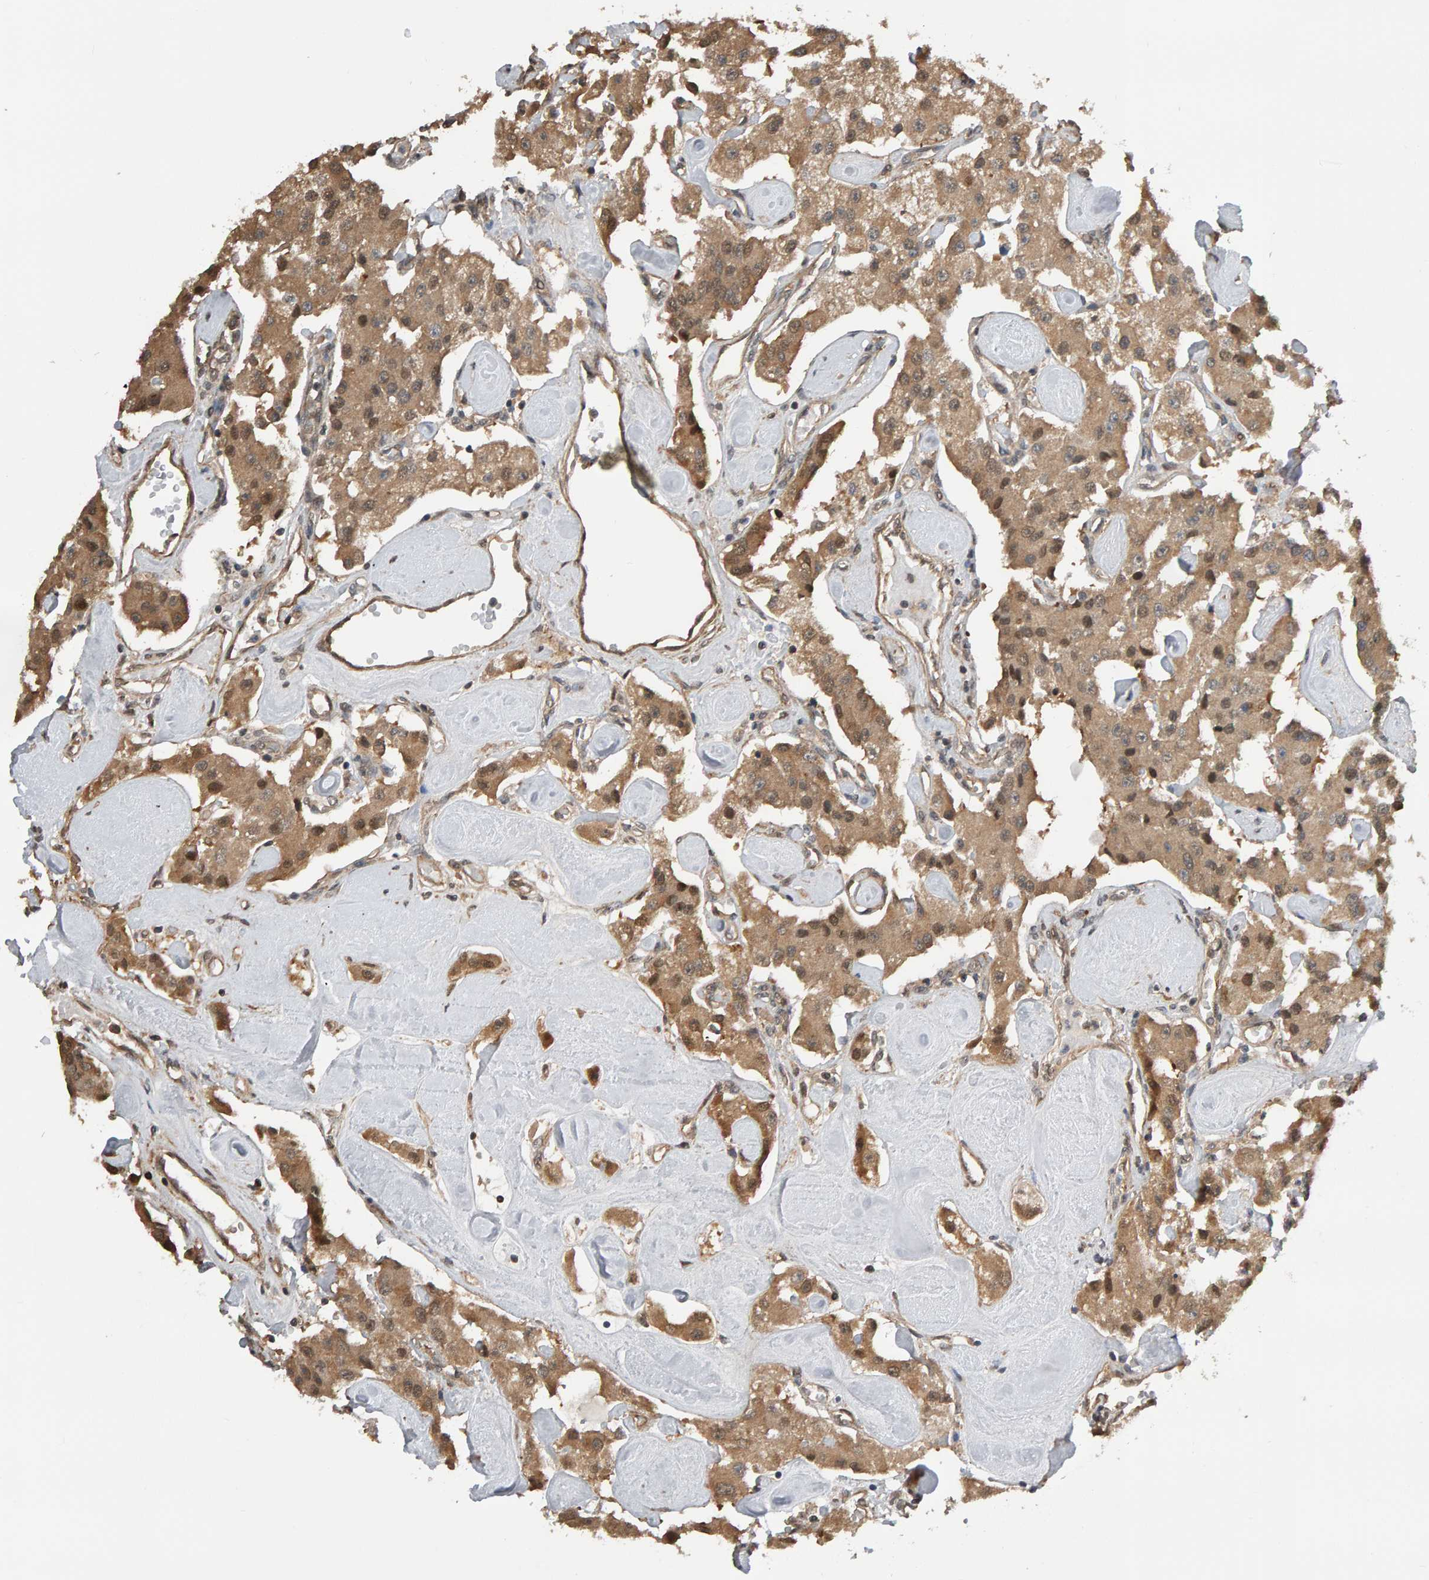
{"staining": {"intensity": "moderate", "quantity": ">75%", "location": "cytoplasmic/membranous"}, "tissue": "carcinoid", "cell_type": "Tumor cells", "image_type": "cancer", "snomed": [{"axis": "morphology", "description": "Carcinoid, malignant, NOS"}, {"axis": "topography", "description": "Pancreas"}], "caption": "Protein analysis of carcinoid (malignant) tissue displays moderate cytoplasmic/membranous expression in about >75% of tumor cells.", "gene": "COASY", "patient": {"sex": "male", "age": 41}}